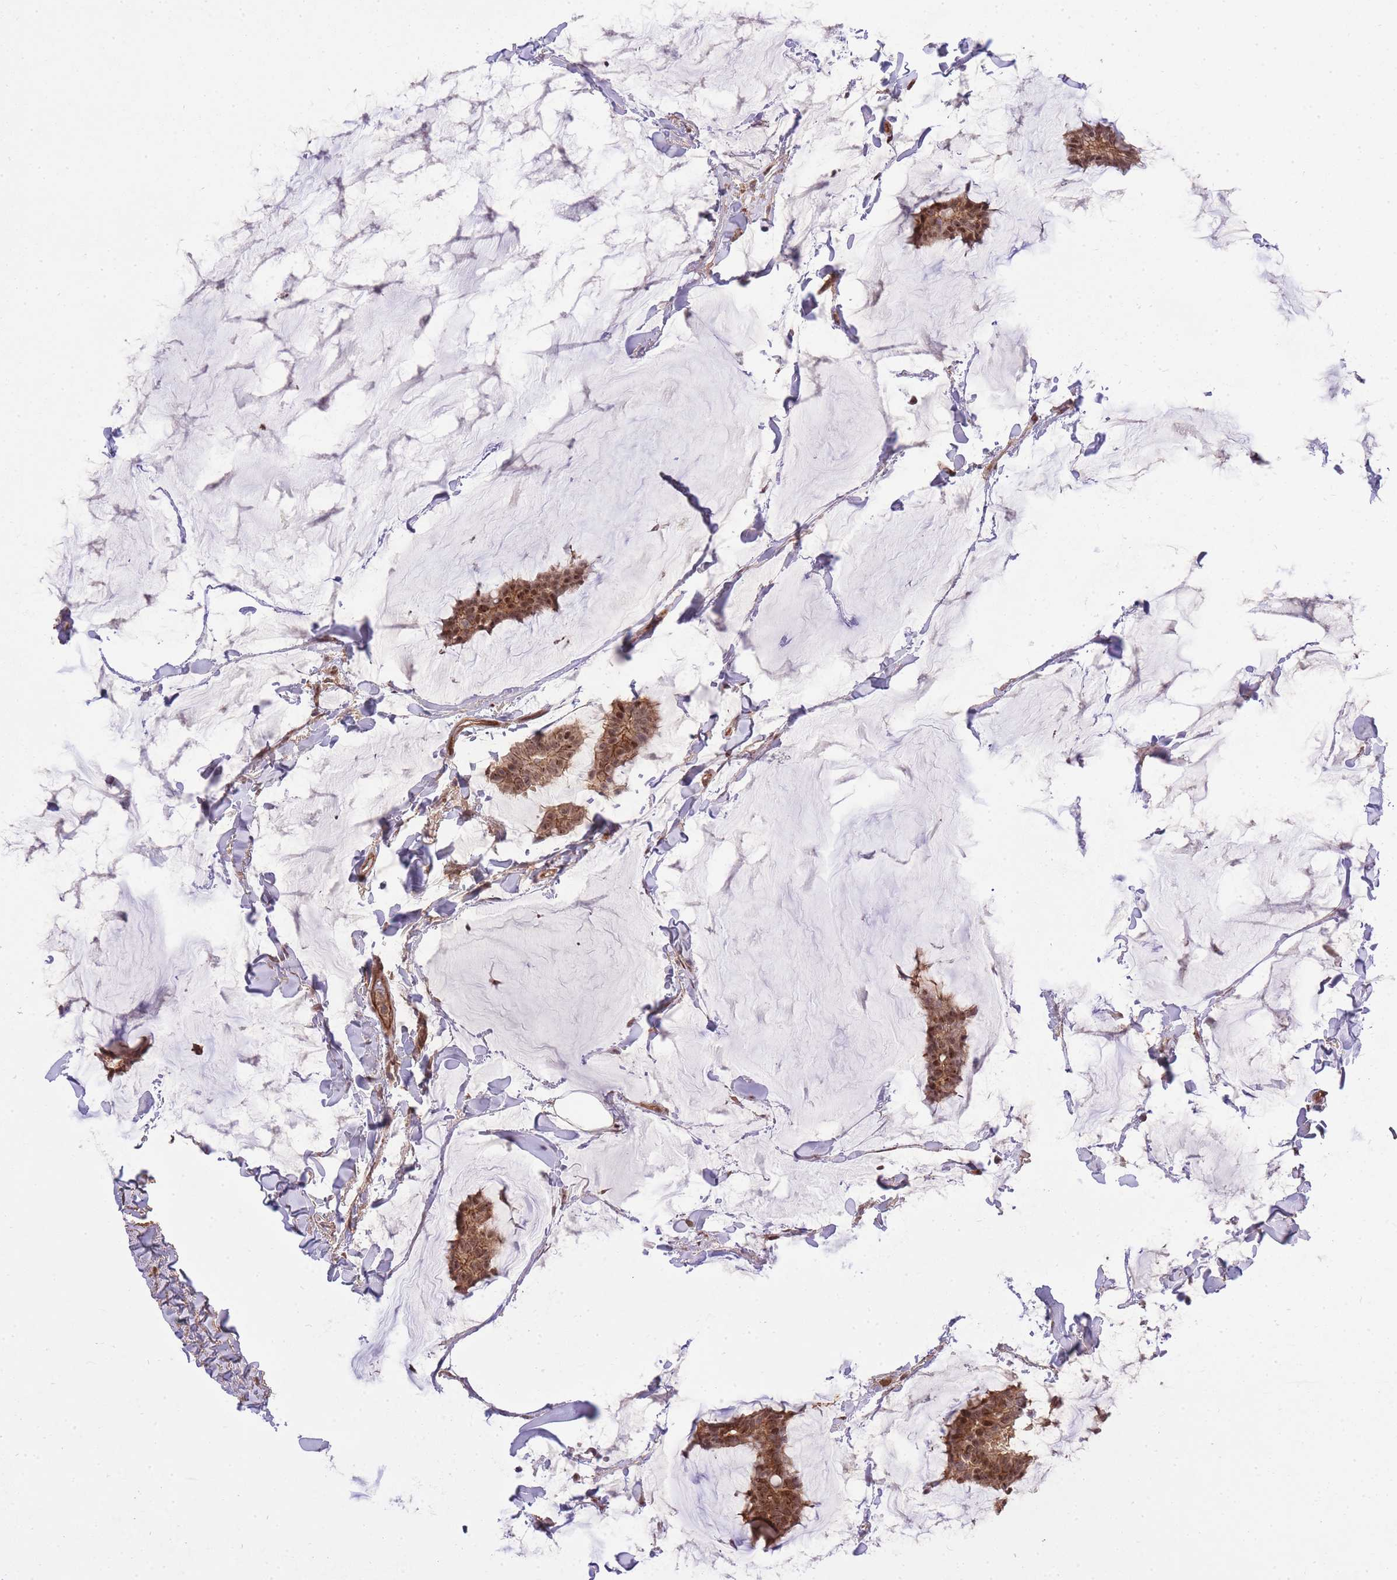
{"staining": {"intensity": "moderate", "quantity": ">75%", "location": "cytoplasmic/membranous,nuclear"}, "tissue": "breast cancer", "cell_type": "Tumor cells", "image_type": "cancer", "snomed": [{"axis": "morphology", "description": "Duct carcinoma"}, {"axis": "topography", "description": "Breast"}], "caption": "Breast cancer stained with DAB (3,3'-diaminobenzidine) immunohistochemistry shows medium levels of moderate cytoplasmic/membranous and nuclear staining in approximately >75% of tumor cells.", "gene": "PLD1", "patient": {"sex": "female", "age": 93}}